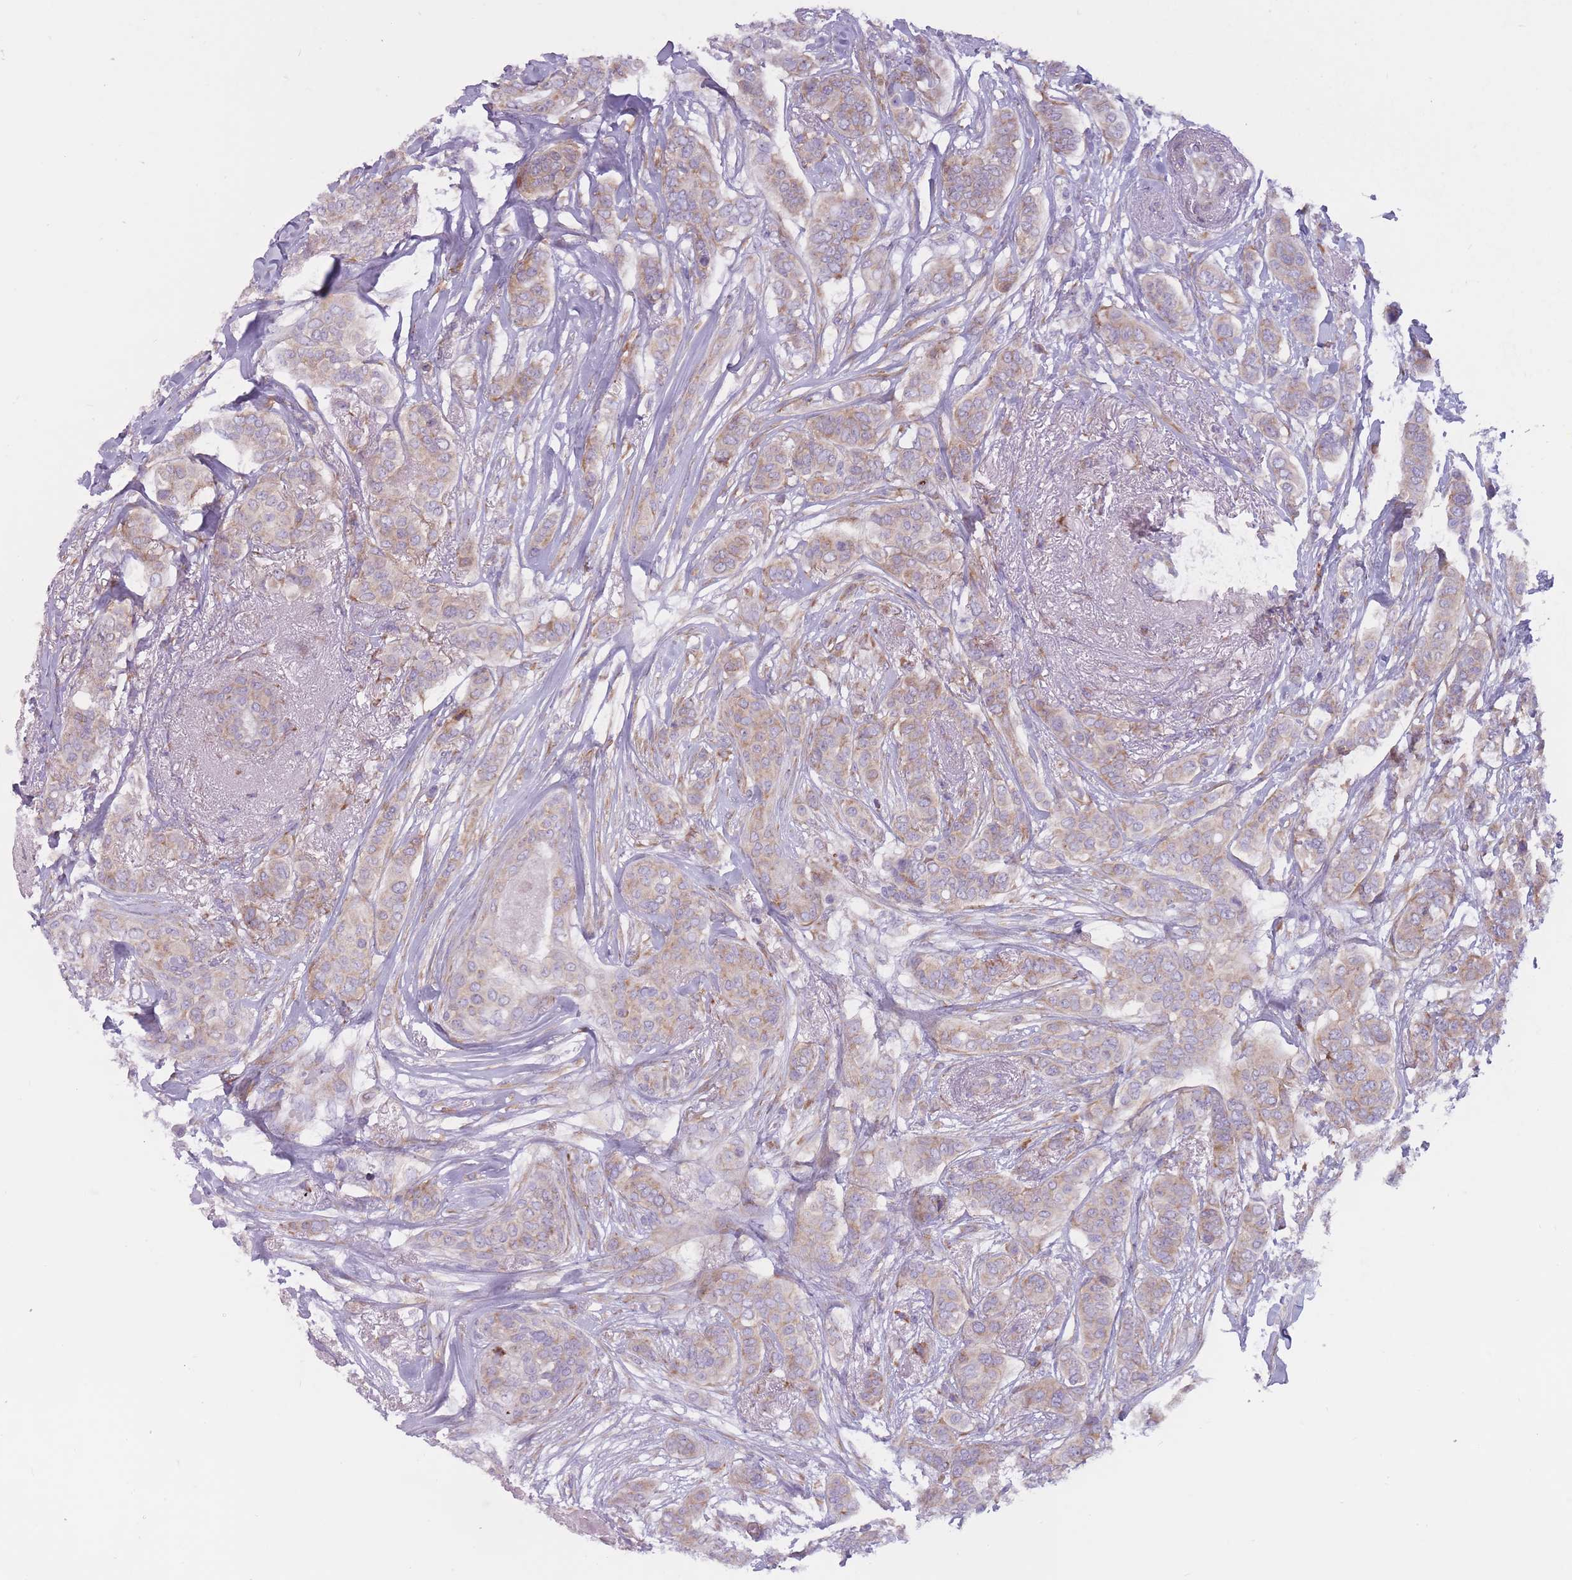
{"staining": {"intensity": "weak", "quantity": ">75%", "location": "cytoplasmic/membranous"}, "tissue": "breast cancer", "cell_type": "Tumor cells", "image_type": "cancer", "snomed": [{"axis": "morphology", "description": "Lobular carcinoma"}, {"axis": "topography", "description": "Breast"}], "caption": "About >75% of tumor cells in breast cancer exhibit weak cytoplasmic/membranous protein staining as visualized by brown immunohistochemical staining.", "gene": "RPL18", "patient": {"sex": "female", "age": 51}}